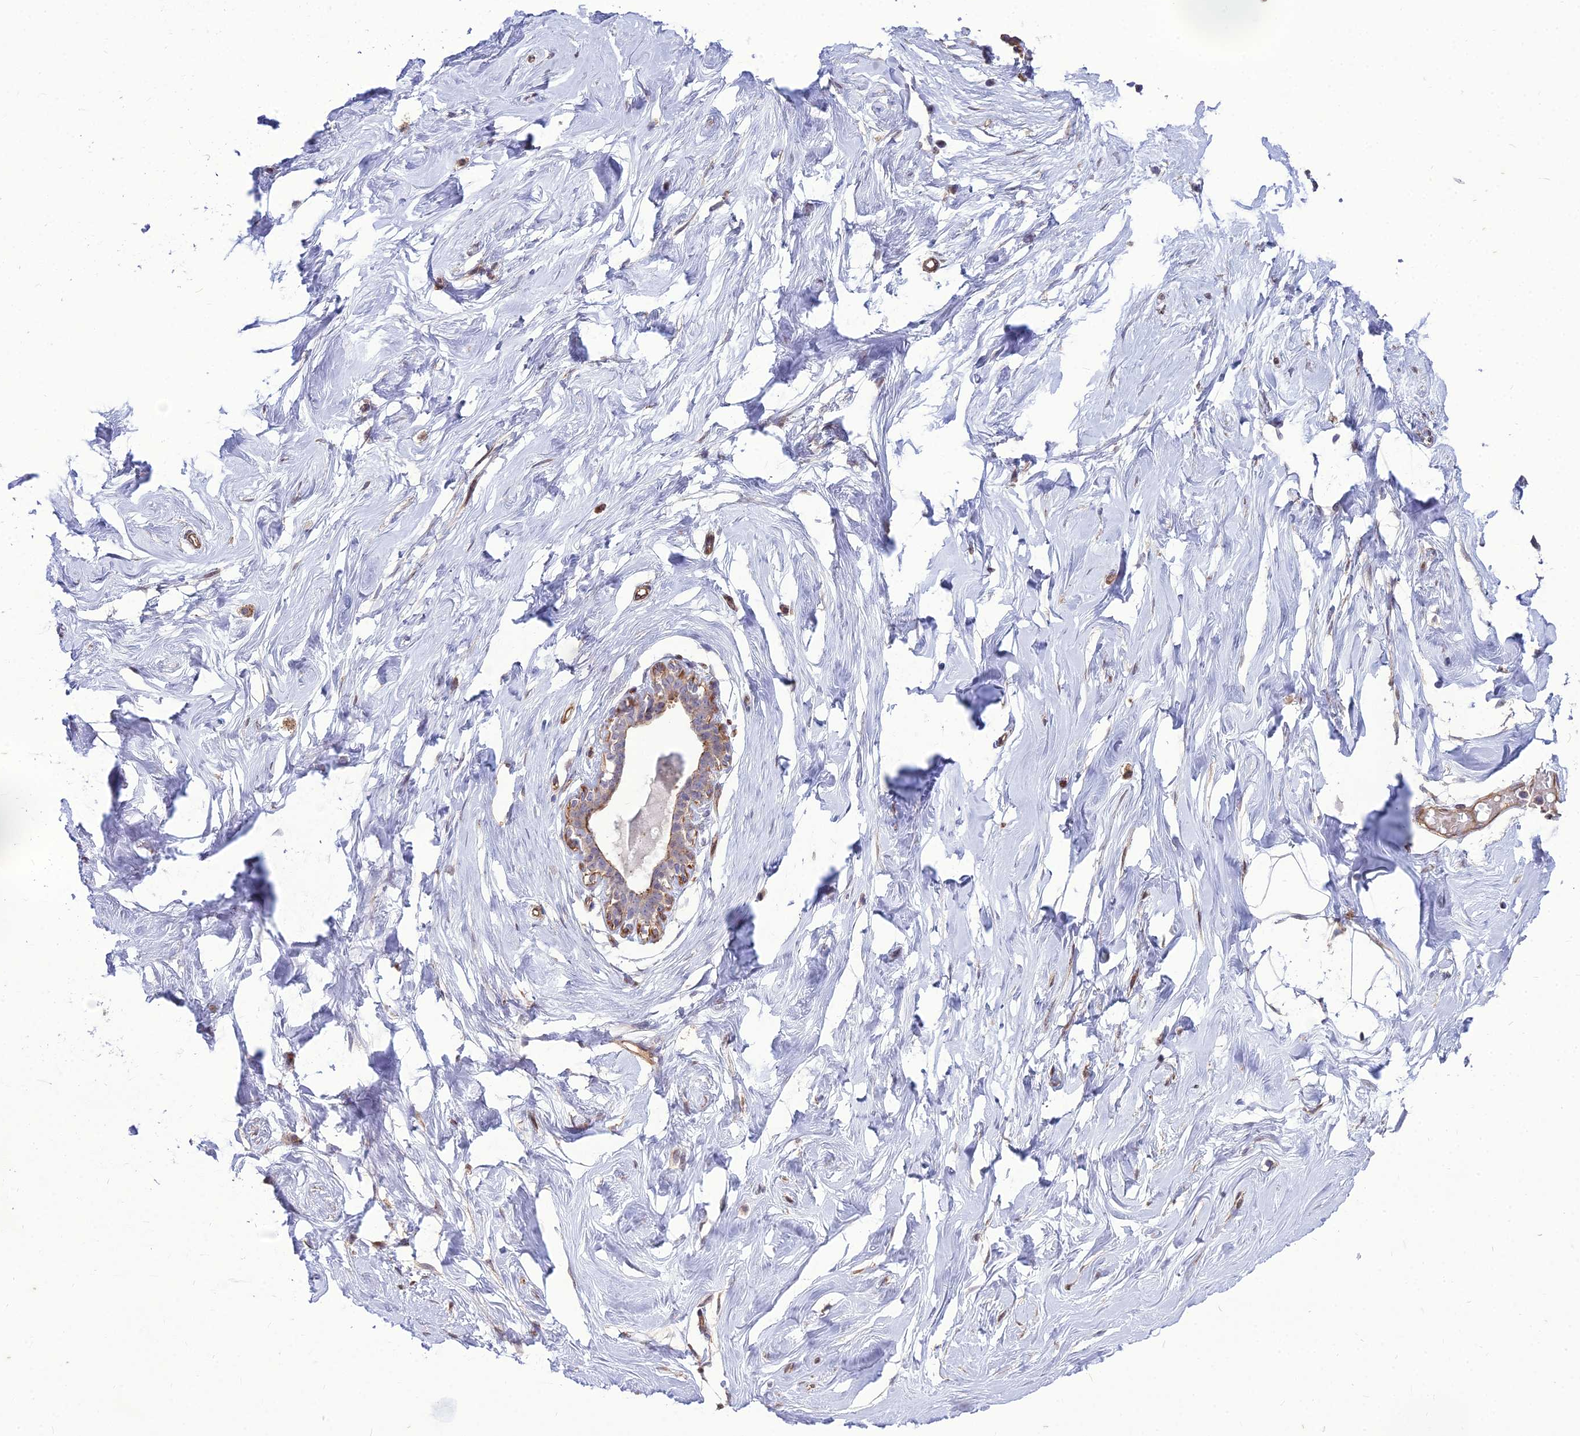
{"staining": {"intensity": "negative", "quantity": "none", "location": "none"}, "tissue": "breast", "cell_type": "Adipocytes", "image_type": "normal", "snomed": [{"axis": "morphology", "description": "Normal tissue, NOS"}, {"axis": "morphology", "description": "Adenoma, NOS"}, {"axis": "topography", "description": "Breast"}], "caption": "Adipocytes are negative for brown protein staining in normal breast. (Stains: DAB (3,3'-diaminobenzidine) IHC with hematoxylin counter stain, Microscopy: brightfield microscopy at high magnification).", "gene": "TSPYL2", "patient": {"sex": "female", "age": 23}}